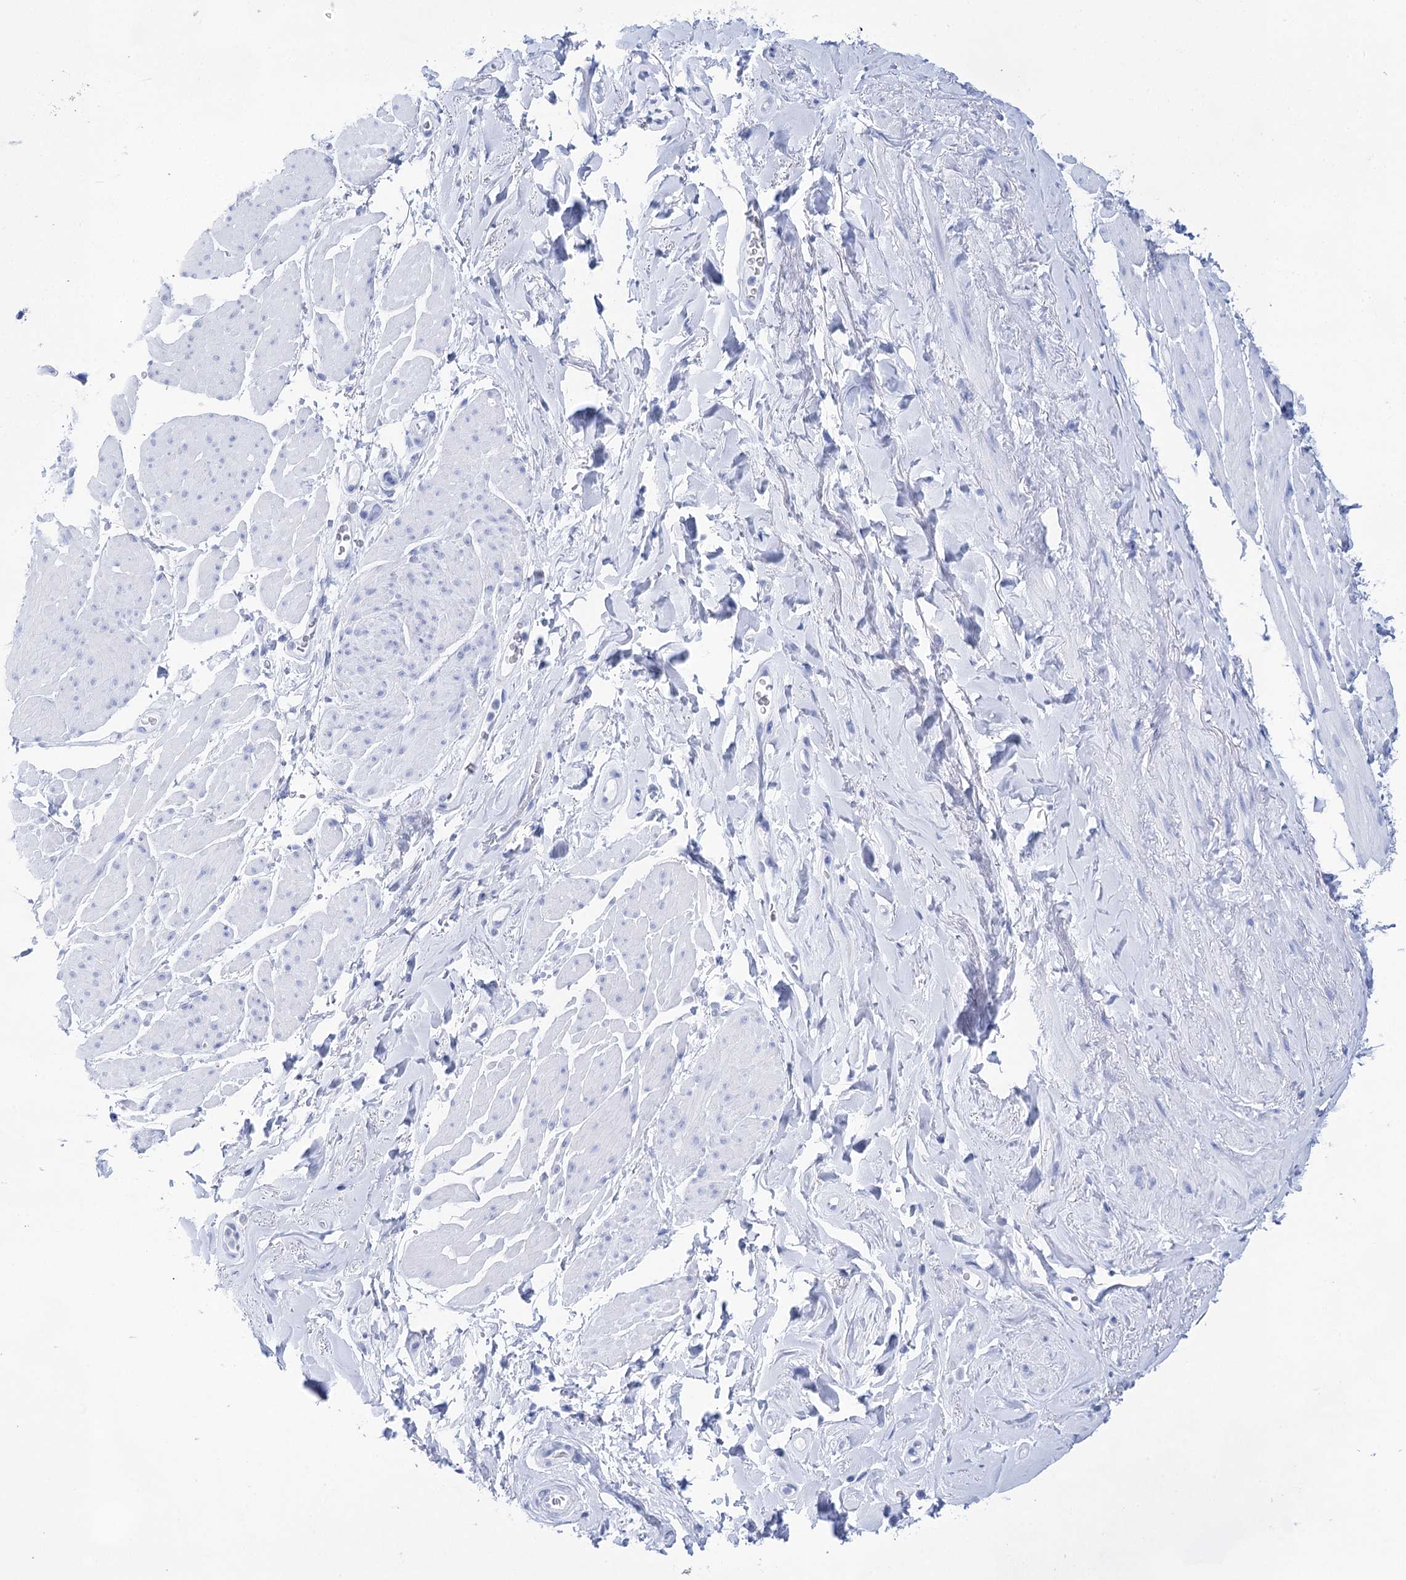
{"staining": {"intensity": "negative", "quantity": "none", "location": "none"}, "tissue": "smooth muscle", "cell_type": "Smooth muscle cells", "image_type": "normal", "snomed": [{"axis": "morphology", "description": "Normal tissue, NOS"}, {"axis": "topography", "description": "Smooth muscle"}, {"axis": "topography", "description": "Peripheral nerve tissue"}], "caption": "IHC histopathology image of unremarkable smooth muscle: human smooth muscle stained with DAB (3,3'-diaminobenzidine) shows no significant protein expression in smooth muscle cells.", "gene": "LALBA", "patient": {"sex": "male", "age": 69}}